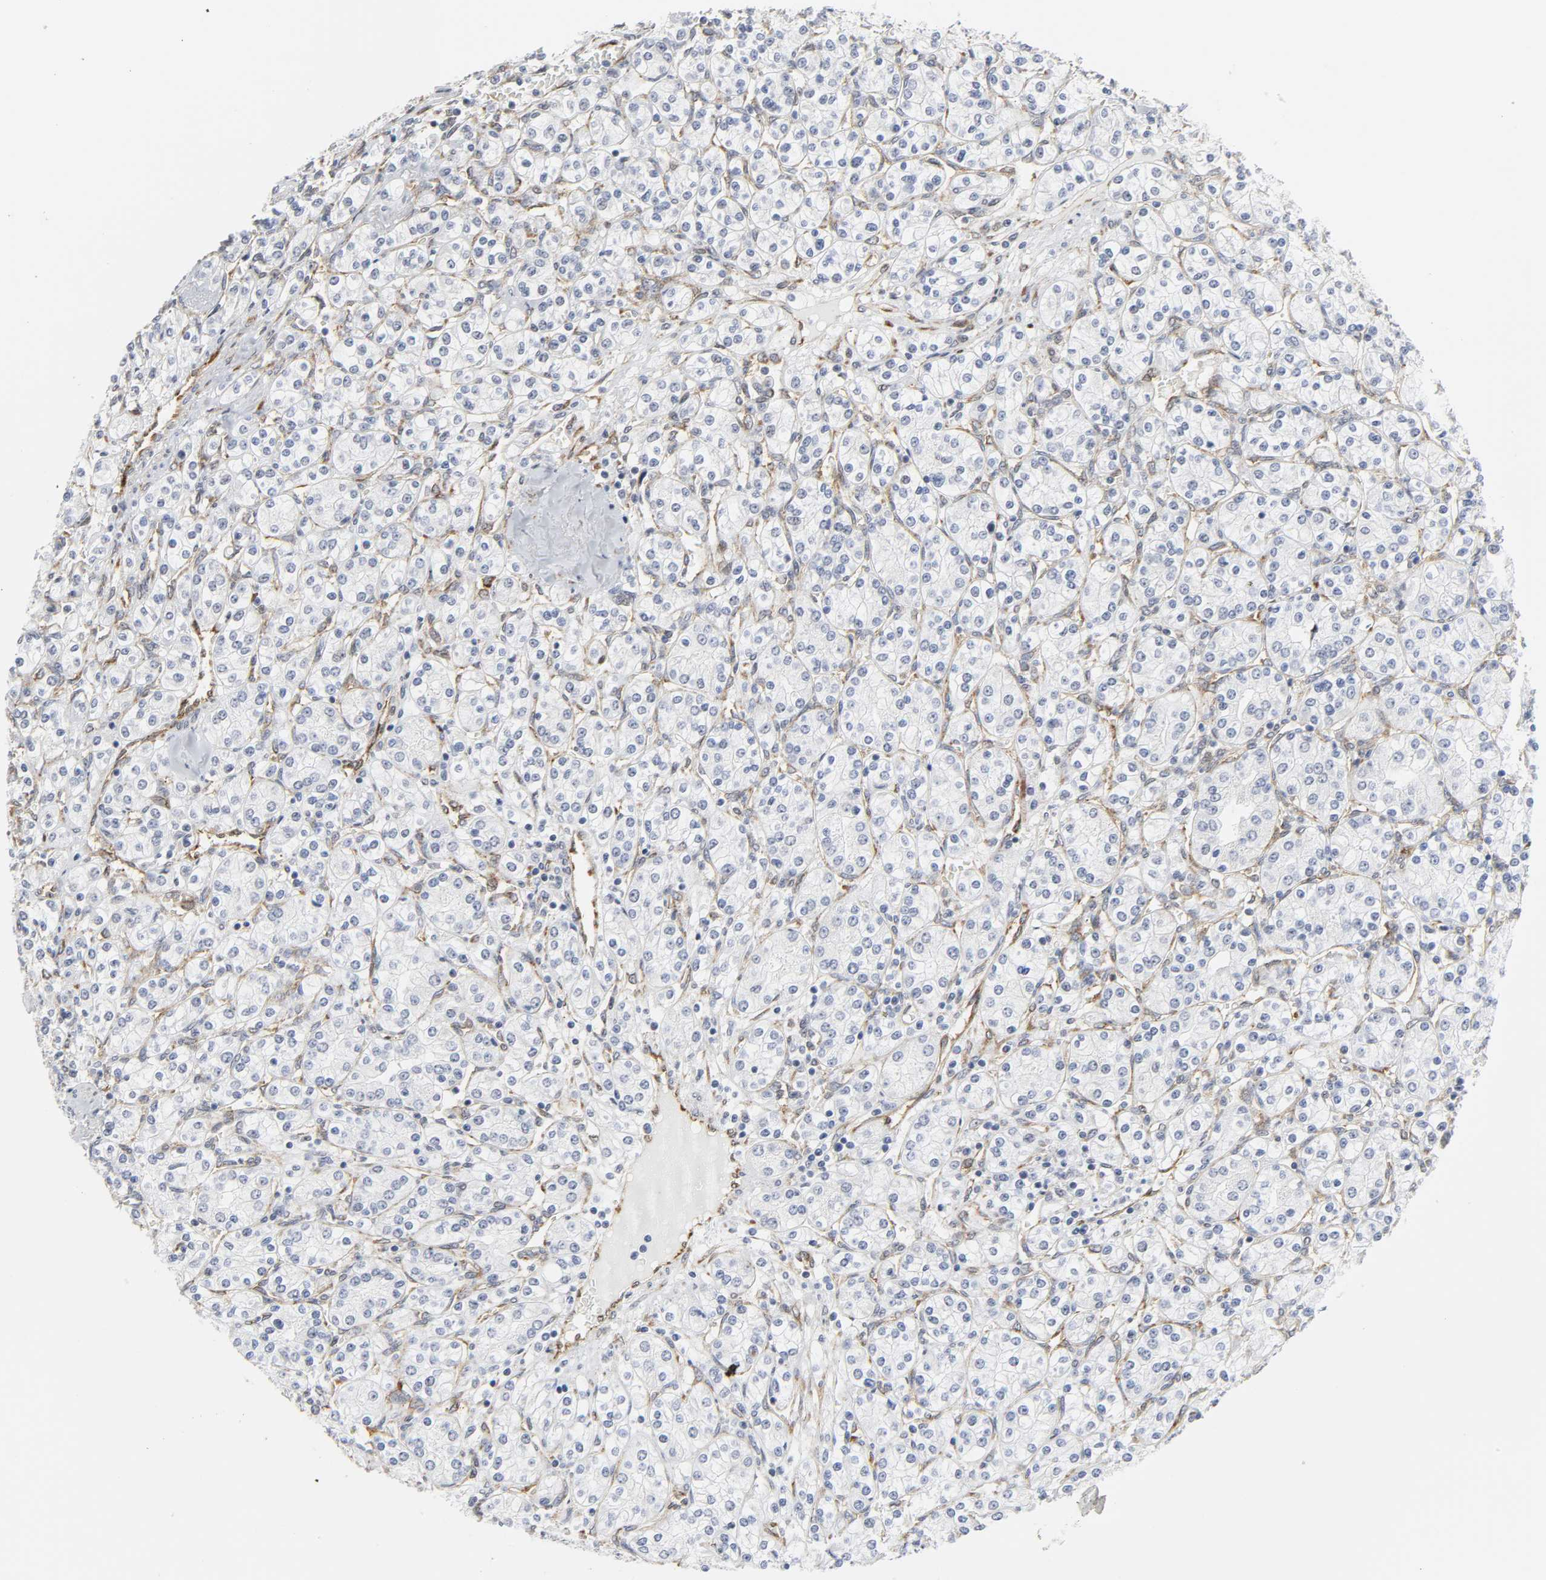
{"staining": {"intensity": "negative", "quantity": "none", "location": "none"}, "tissue": "renal cancer", "cell_type": "Tumor cells", "image_type": "cancer", "snomed": [{"axis": "morphology", "description": "Adenocarcinoma, NOS"}, {"axis": "topography", "description": "Kidney"}], "caption": "A micrograph of human renal cancer (adenocarcinoma) is negative for staining in tumor cells.", "gene": "DOCK1", "patient": {"sex": "male", "age": 77}}